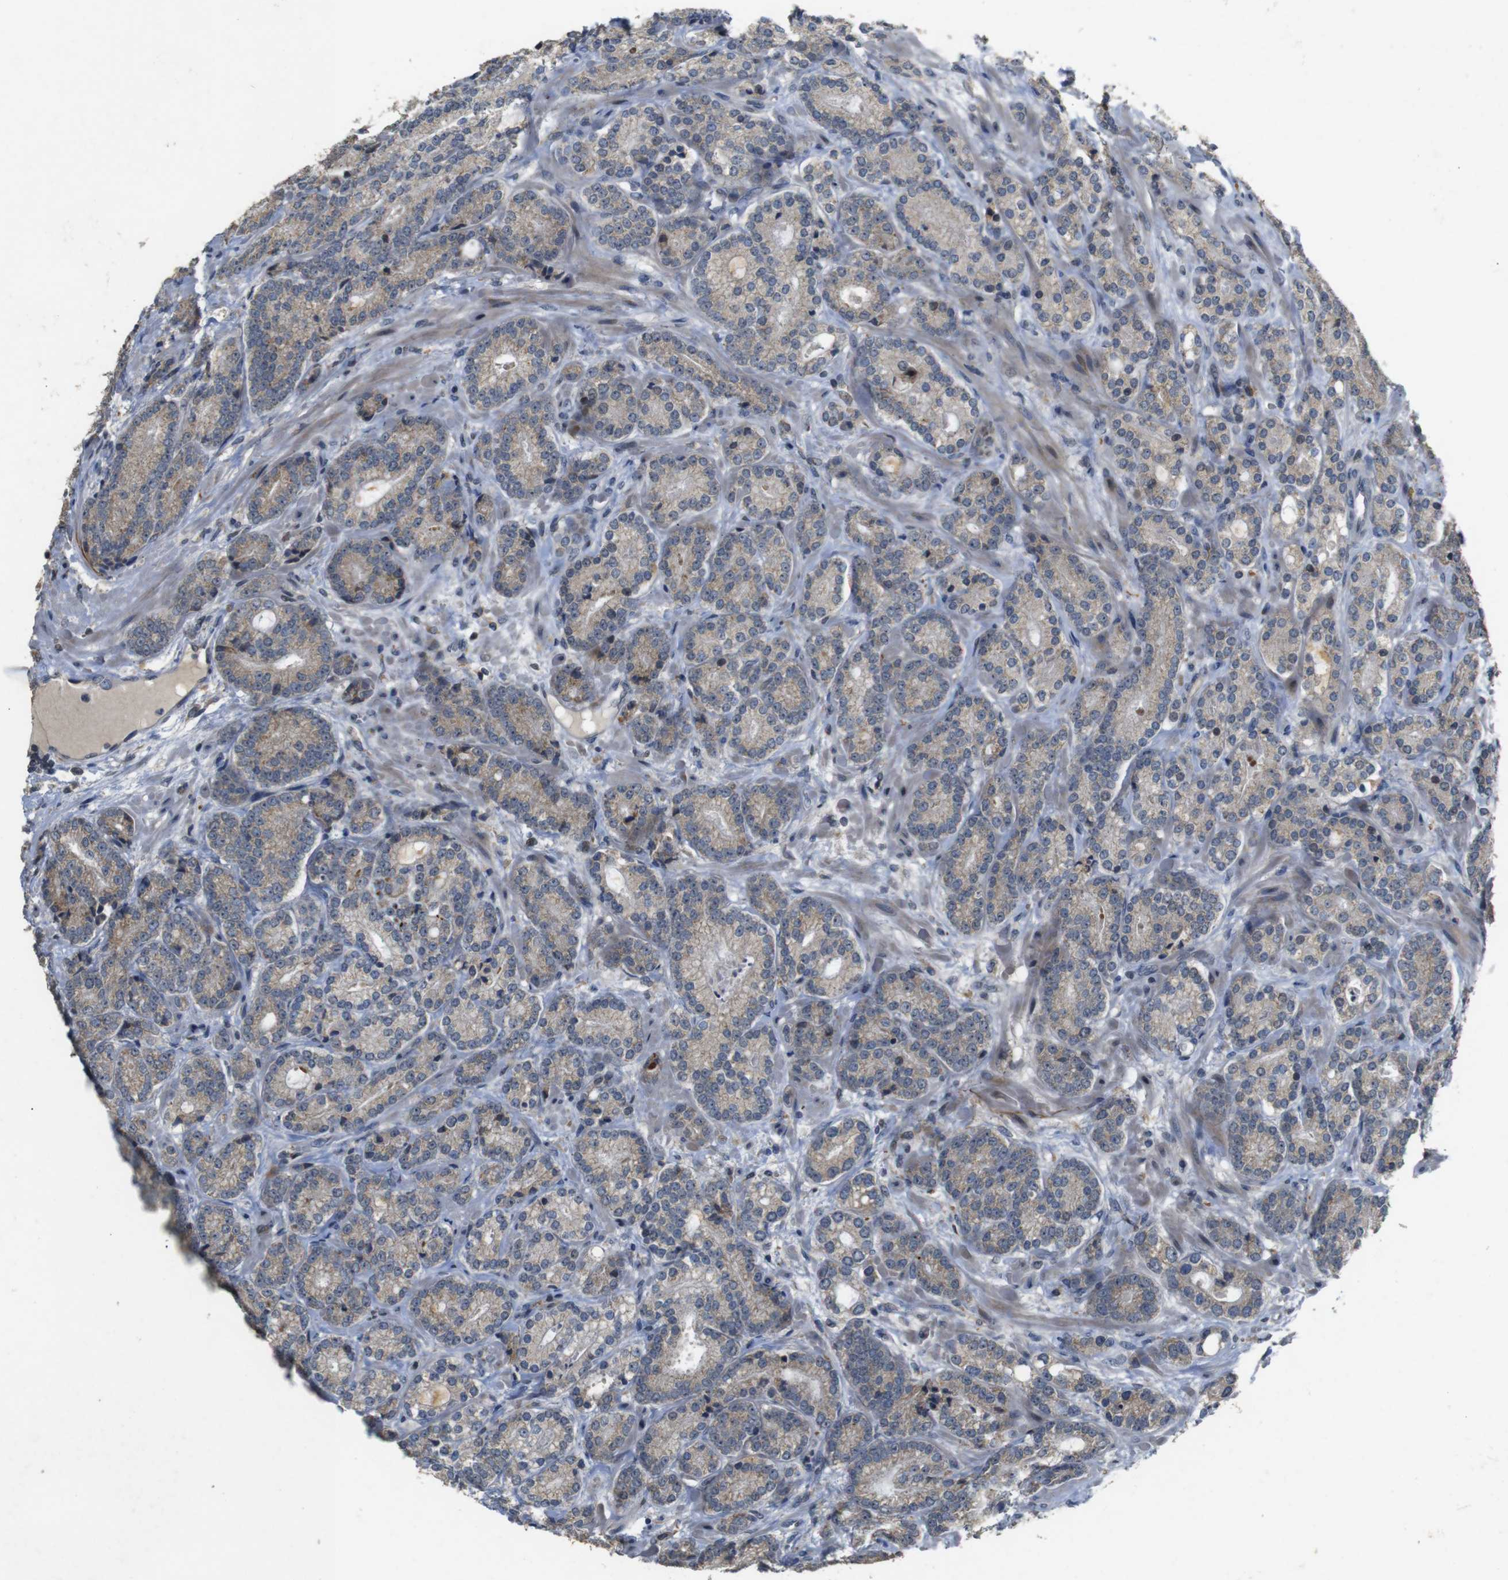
{"staining": {"intensity": "weak", "quantity": "25%-75%", "location": "cytoplasmic/membranous"}, "tissue": "prostate cancer", "cell_type": "Tumor cells", "image_type": "cancer", "snomed": [{"axis": "morphology", "description": "Adenocarcinoma, High grade"}, {"axis": "topography", "description": "Prostate"}], "caption": "This micrograph shows adenocarcinoma (high-grade) (prostate) stained with IHC to label a protein in brown. The cytoplasmic/membranous of tumor cells show weak positivity for the protein. Nuclei are counter-stained blue.", "gene": "MAGI2", "patient": {"sex": "male", "age": 61}}